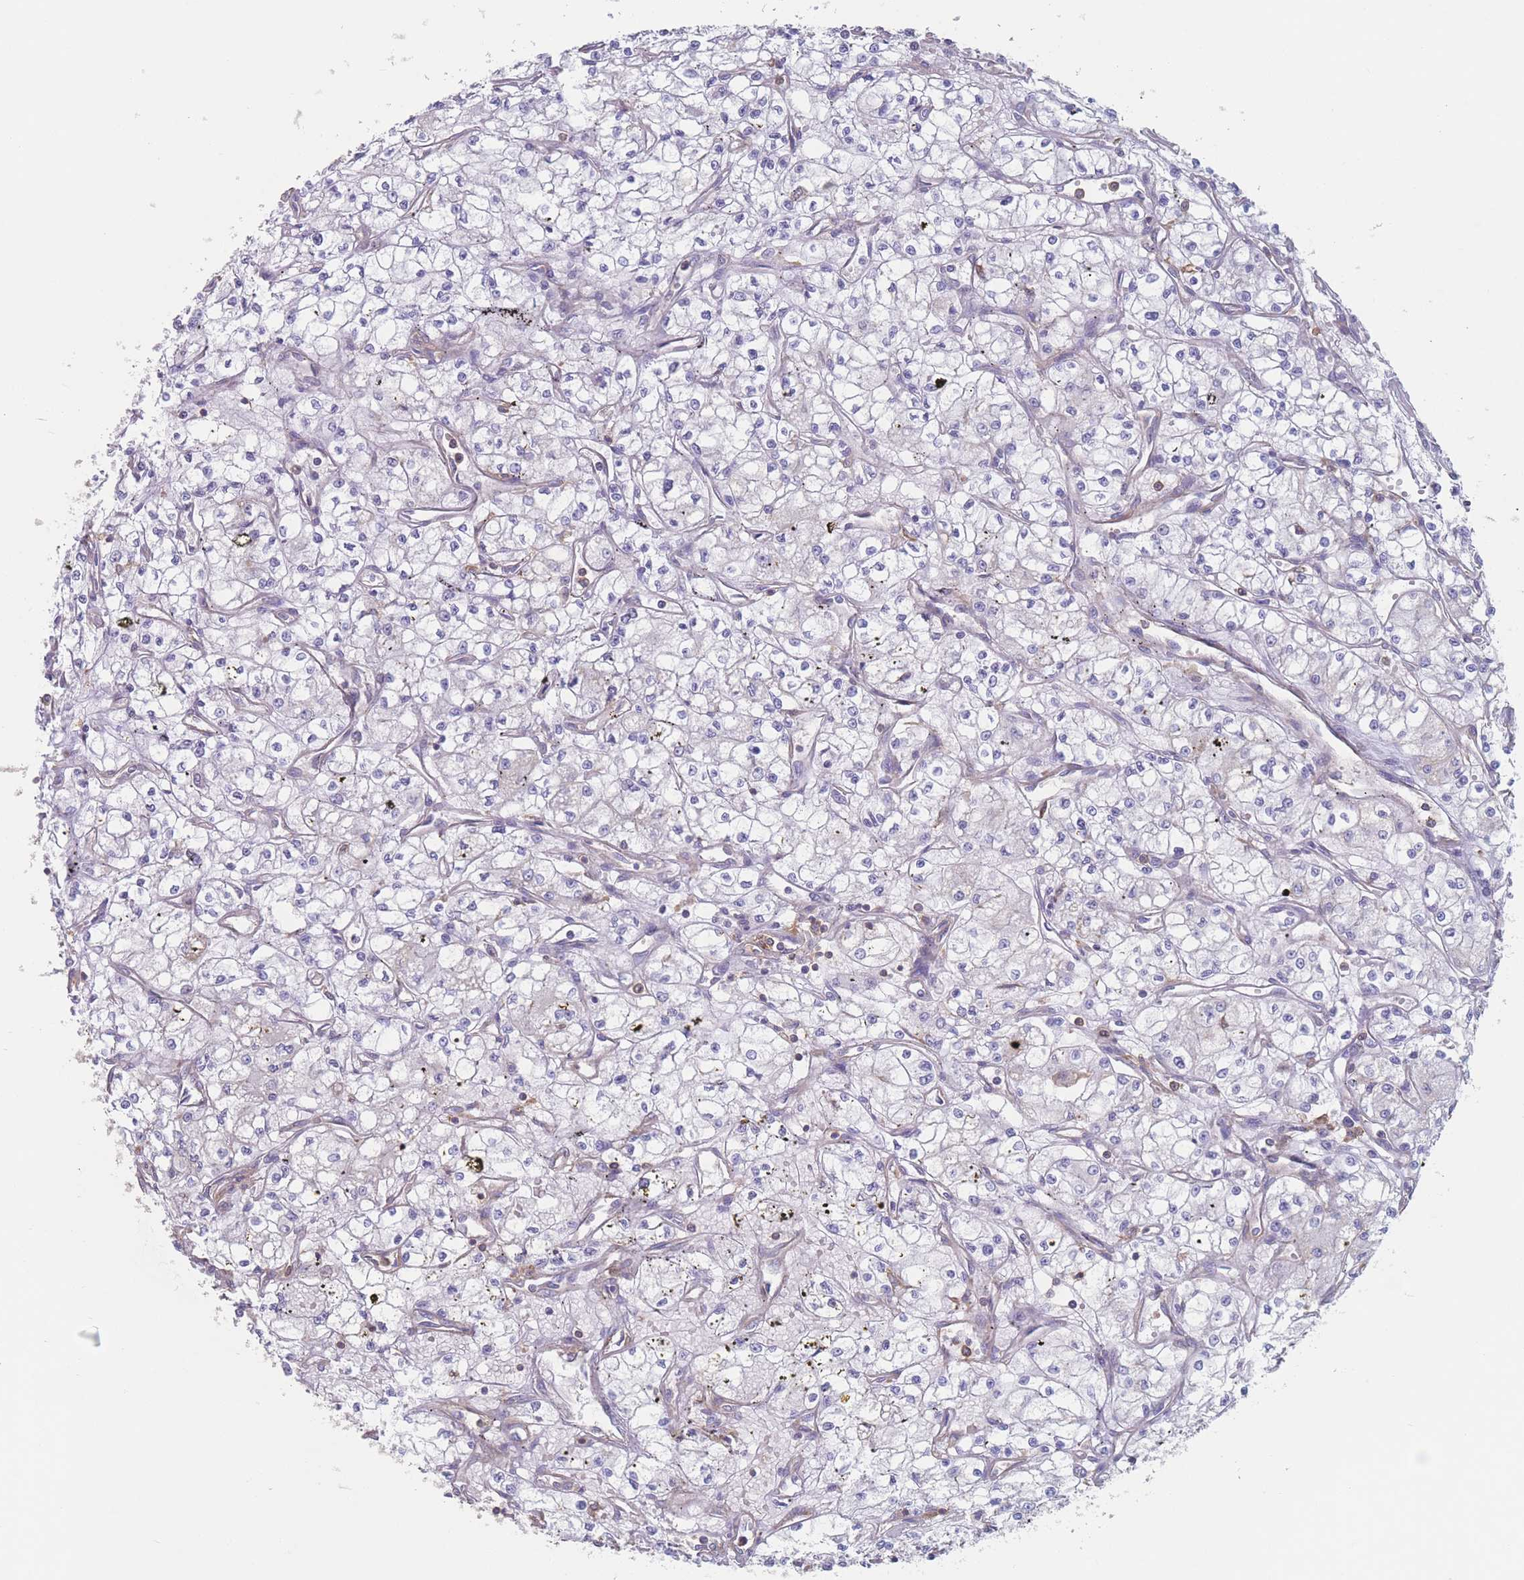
{"staining": {"intensity": "negative", "quantity": "none", "location": "none"}, "tissue": "renal cancer", "cell_type": "Tumor cells", "image_type": "cancer", "snomed": [{"axis": "morphology", "description": "Adenocarcinoma, NOS"}, {"axis": "topography", "description": "Kidney"}], "caption": "DAB (3,3'-diaminobenzidine) immunohistochemical staining of adenocarcinoma (renal) shows no significant positivity in tumor cells.", "gene": "ADH1A", "patient": {"sex": "male", "age": 59}}